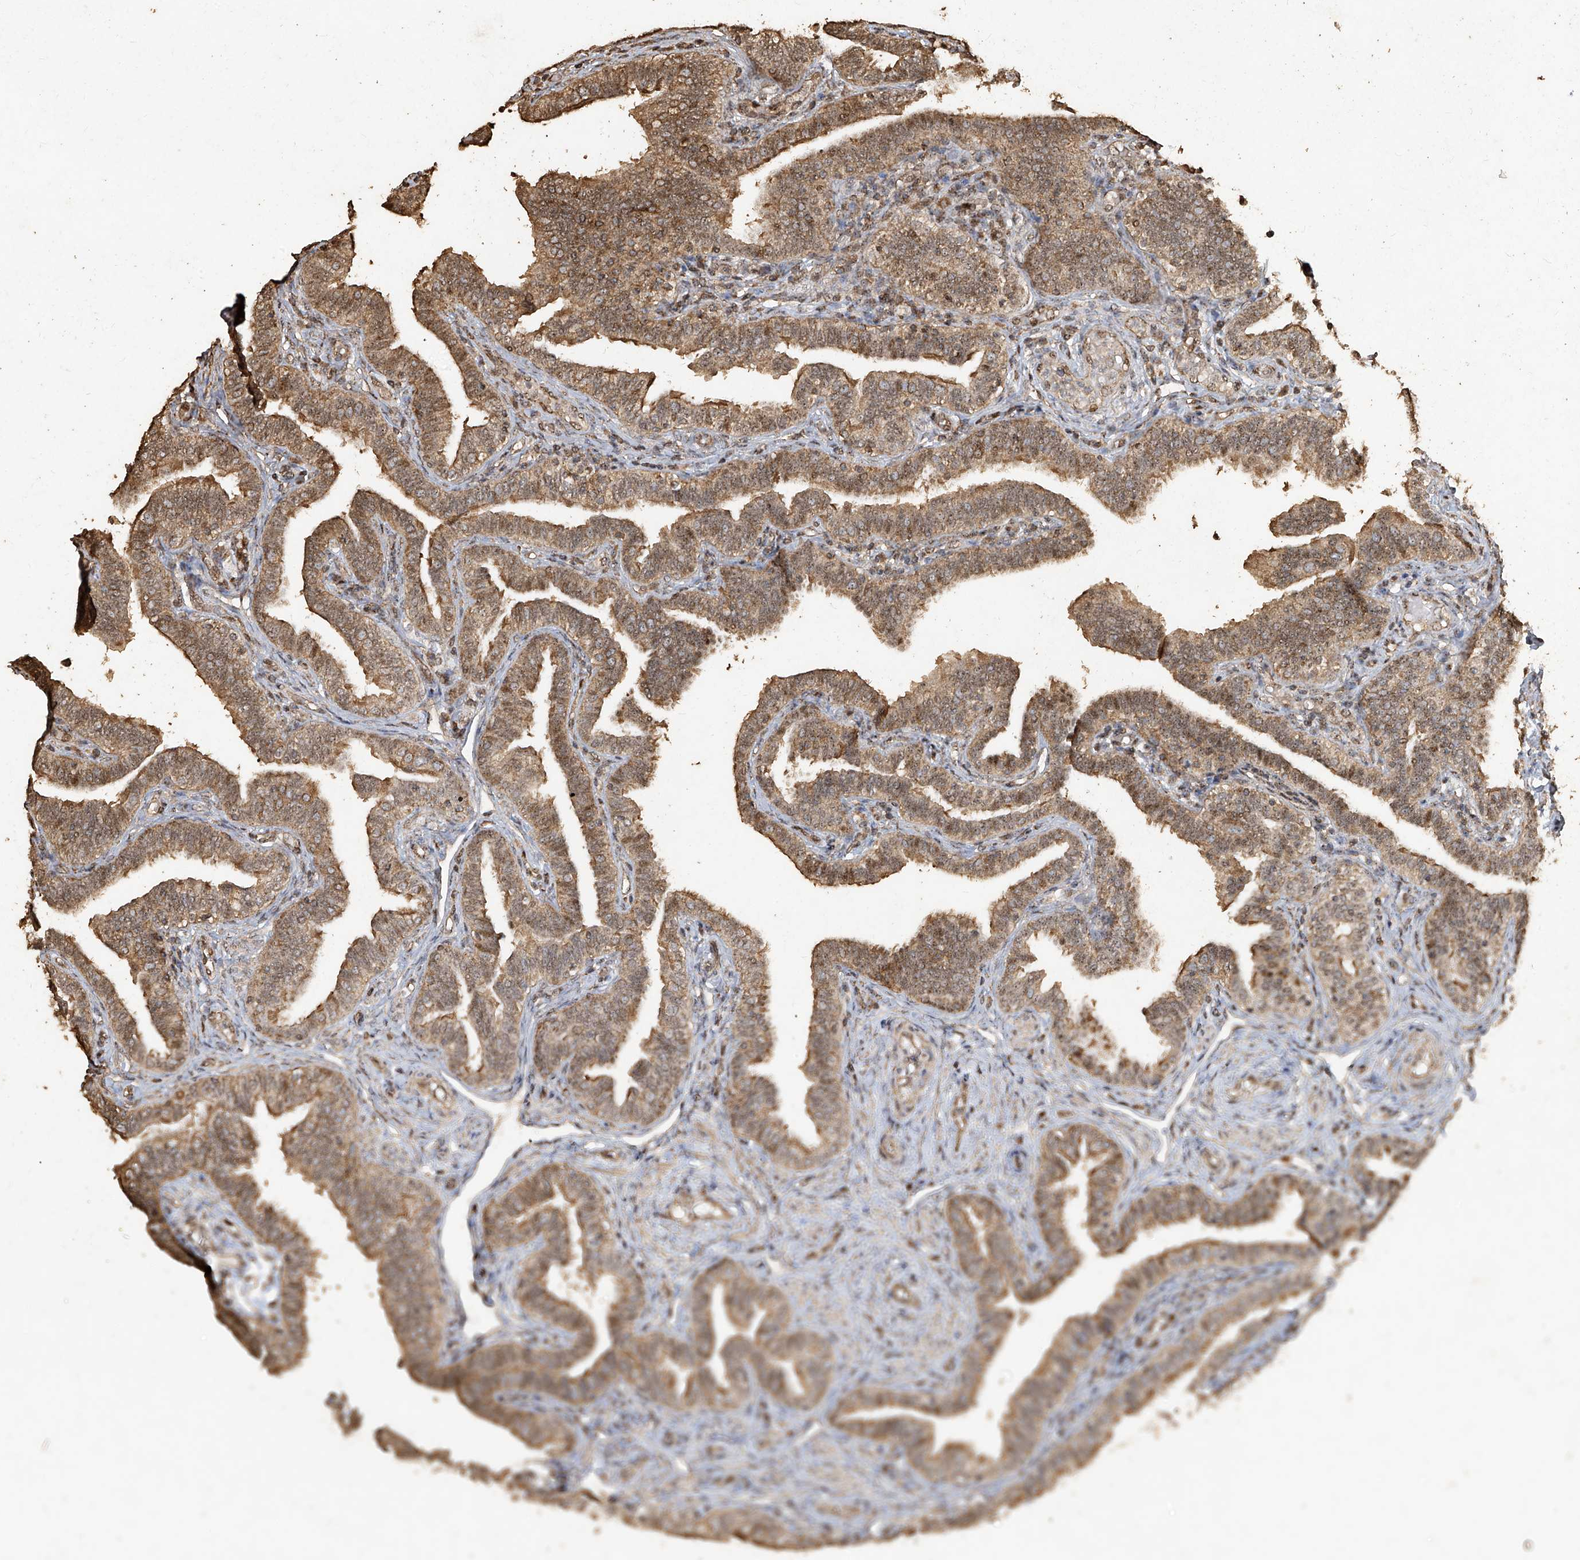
{"staining": {"intensity": "moderate", "quantity": ">75%", "location": "cytoplasmic/membranous"}, "tissue": "fallopian tube", "cell_type": "Glandular cells", "image_type": "normal", "snomed": [{"axis": "morphology", "description": "Normal tissue, NOS"}, {"axis": "topography", "description": "Fallopian tube"}], "caption": "Protein analysis of benign fallopian tube demonstrates moderate cytoplasmic/membranous expression in approximately >75% of glandular cells. (brown staining indicates protein expression, while blue staining denotes nuclei).", "gene": "ERBB3", "patient": {"sex": "female", "age": 39}}